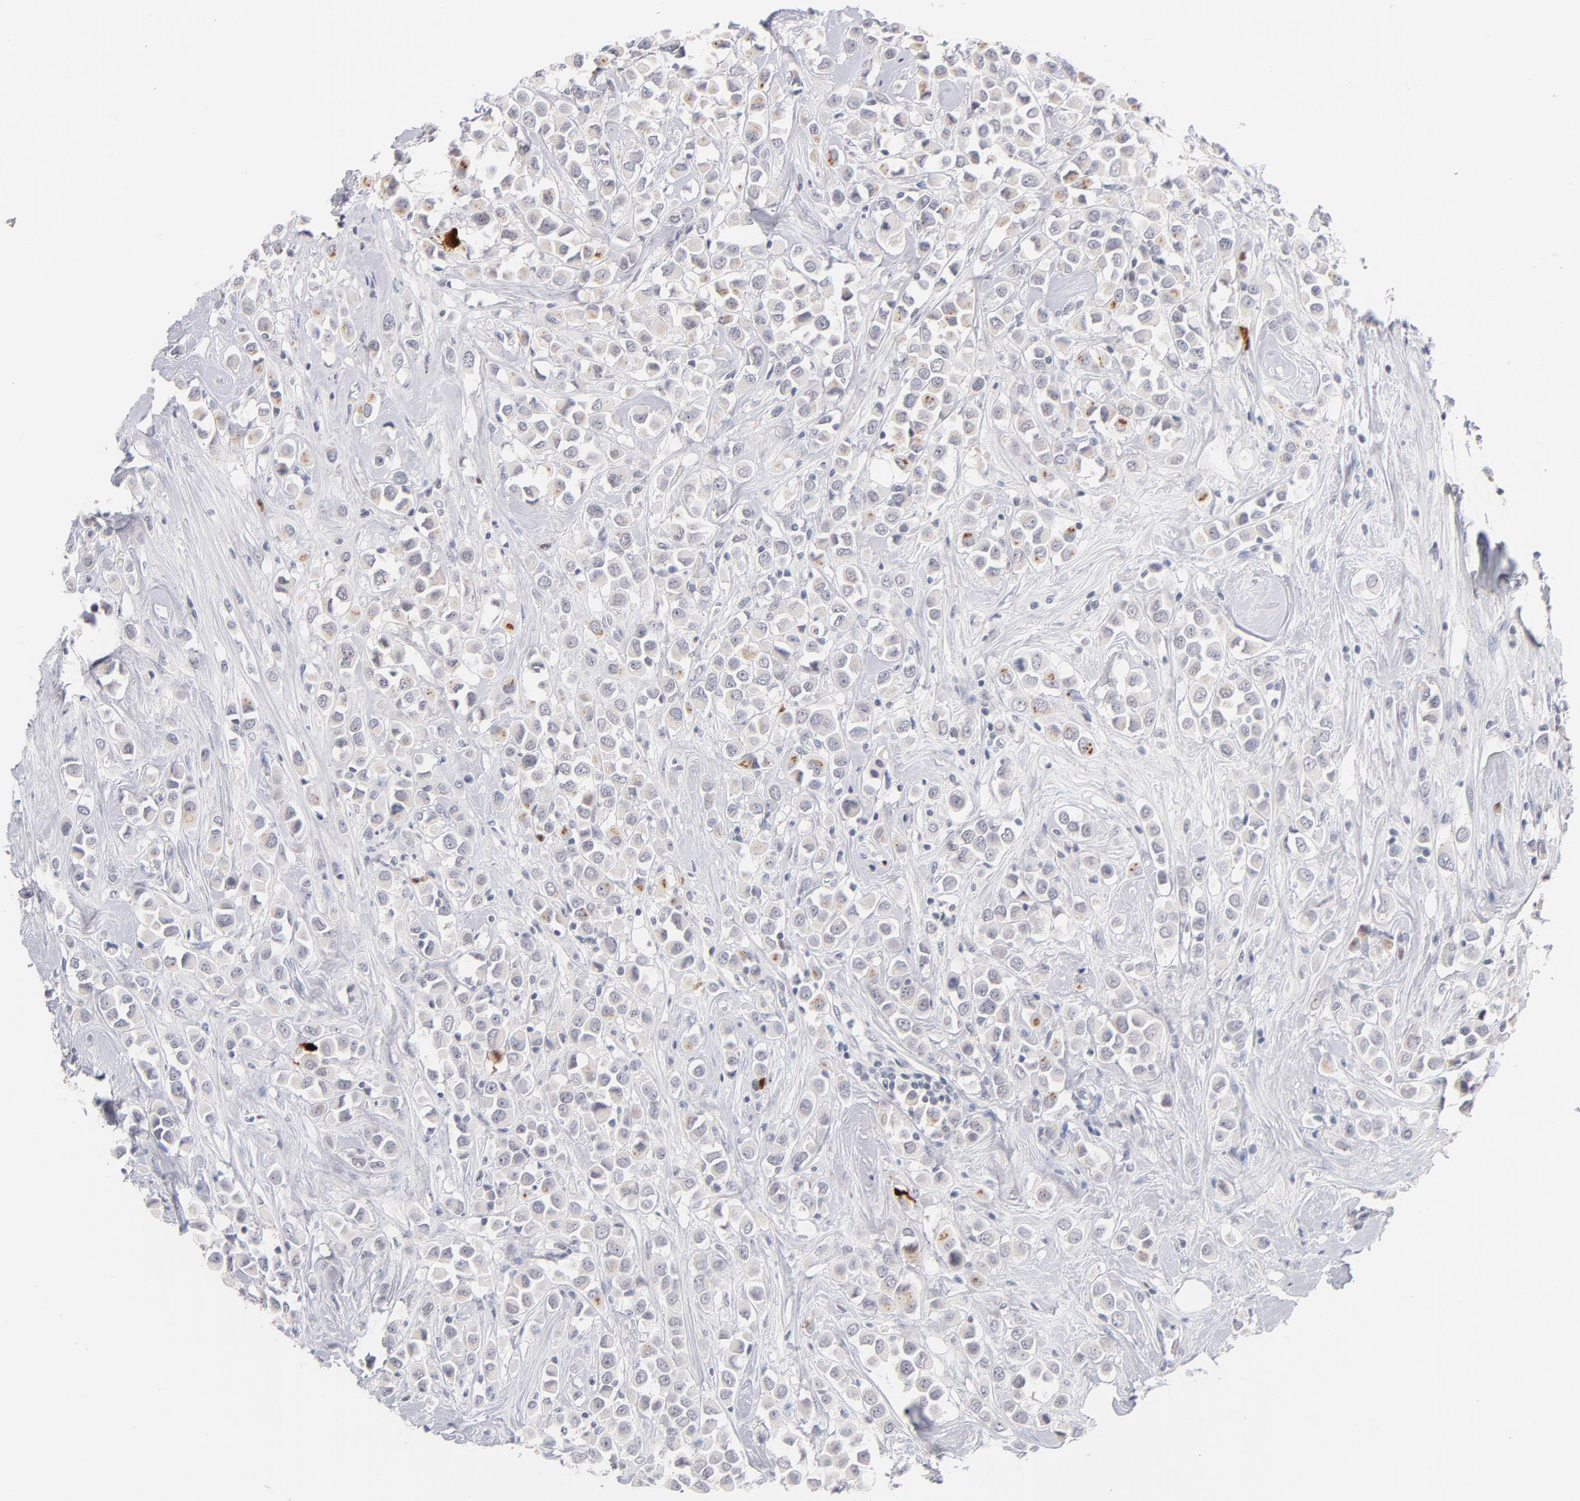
{"staining": {"intensity": "moderate", "quantity": "<25%", "location": "nuclear"}, "tissue": "breast cancer", "cell_type": "Tumor cells", "image_type": "cancer", "snomed": [{"axis": "morphology", "description": "Duct carcinoma"}, {"axis": "topography", "description": "Breast"}], "caption": "Immunohistochemical staining of breast cancer (invasive ductal carcinoma) demonstrates low levels of moderate nuclear expression in approximately <25% of tumor cells.", "gene": "PARP1", "patient": {"sex": "female", "age": 61}}